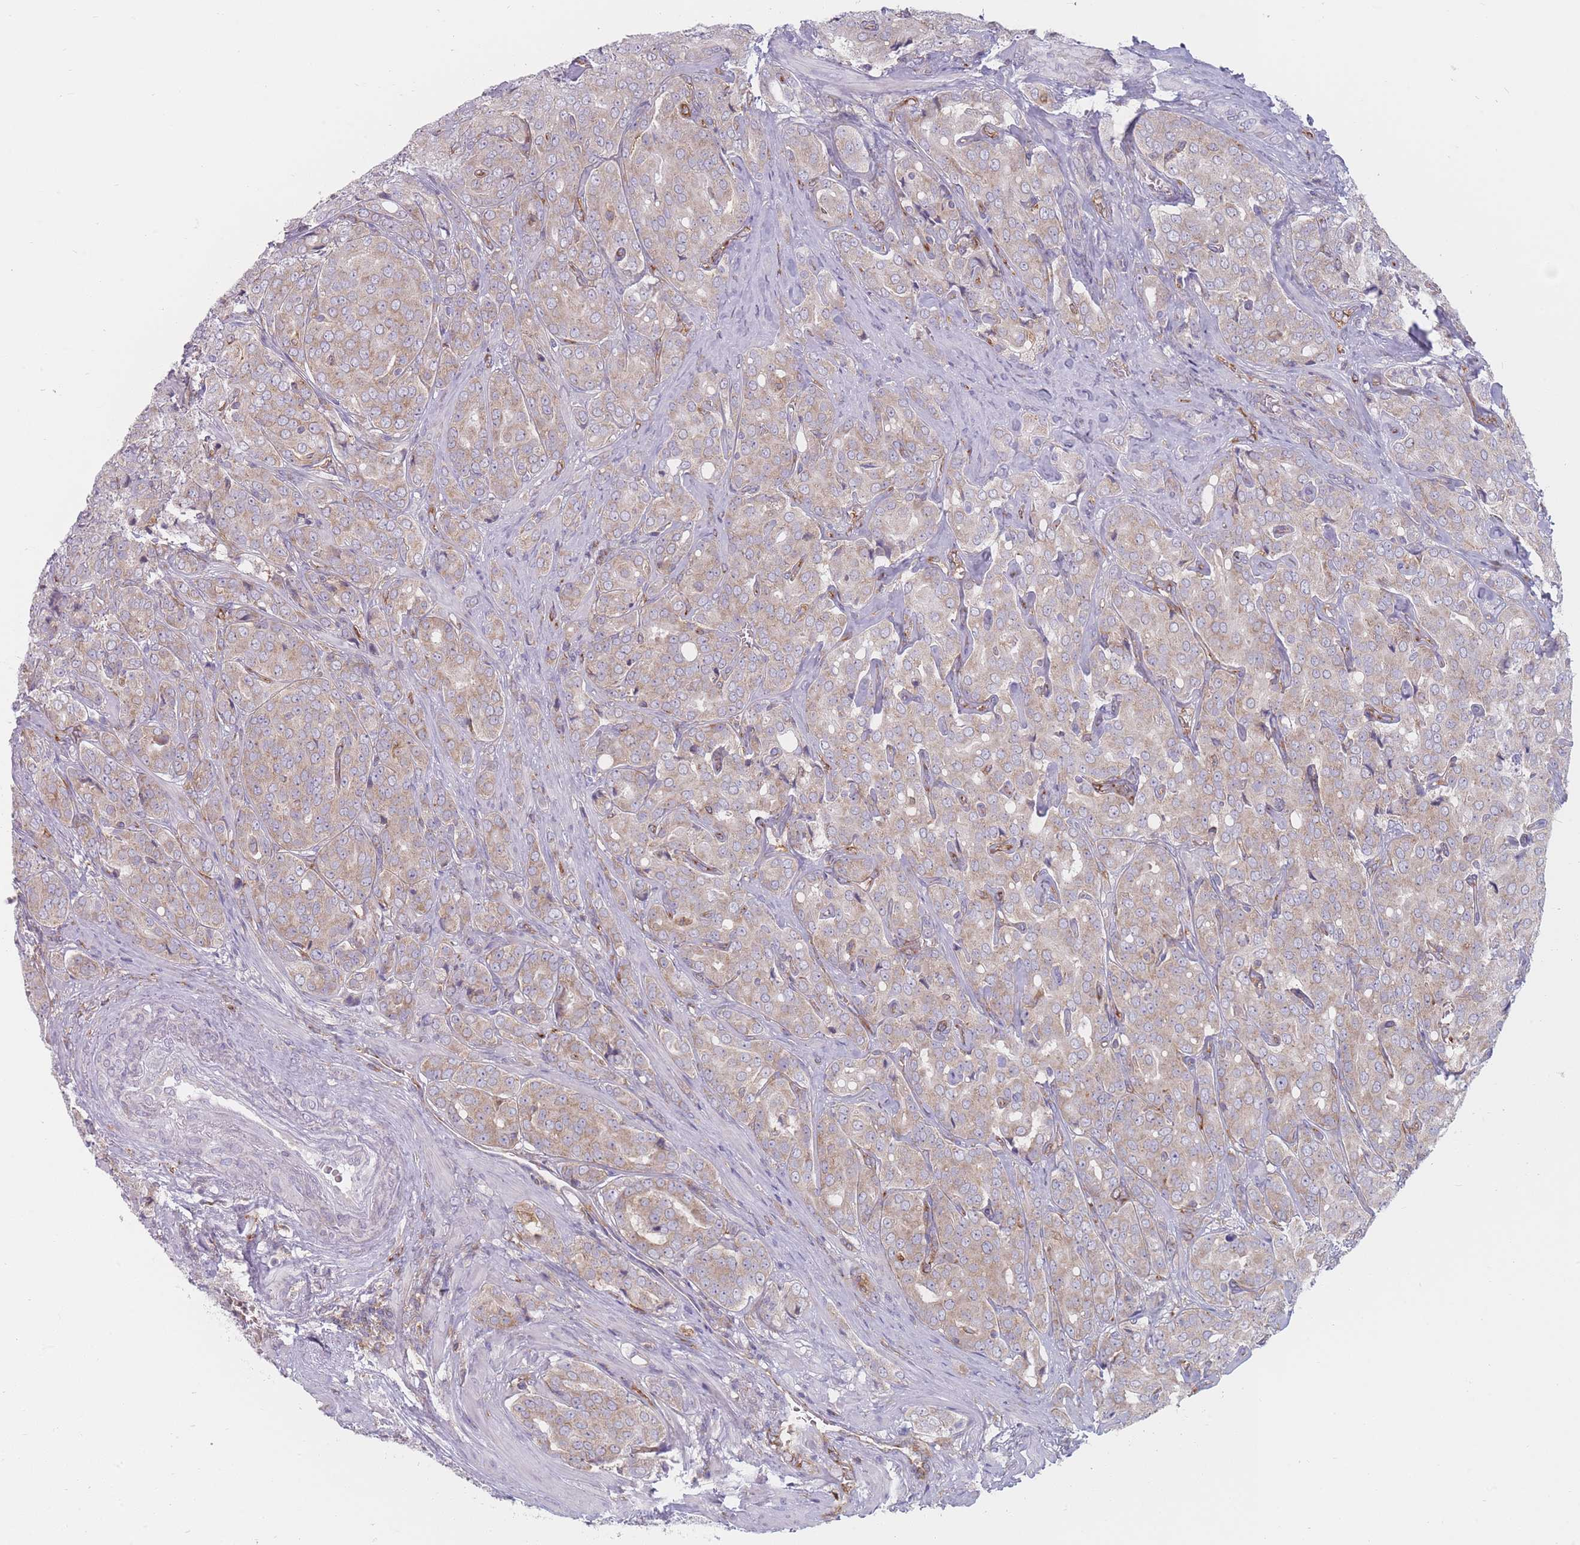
{"staining": {"intensity": "weak", "quantity": "25%-75%", "location": "cytoplasmic/membranous"}, "tissue": "prostate cancer", "cell_type": "Tumor cells", "image_type": "cancer", "snomed": [{"axis": "morphology", "description": "Adenocarcinoma, High grade"}, {"axis": "topography", "description": "Prostate"}], "caption": "Human prostate adenocarcinoma (high-grade) stained with a brown dye exhibits weak cytoplasmic/membranous positive positivity in approximately 25%-75% of tumor cells.", "gene": "MAP1S", "patient": {"sex": "male", "age": 68}}